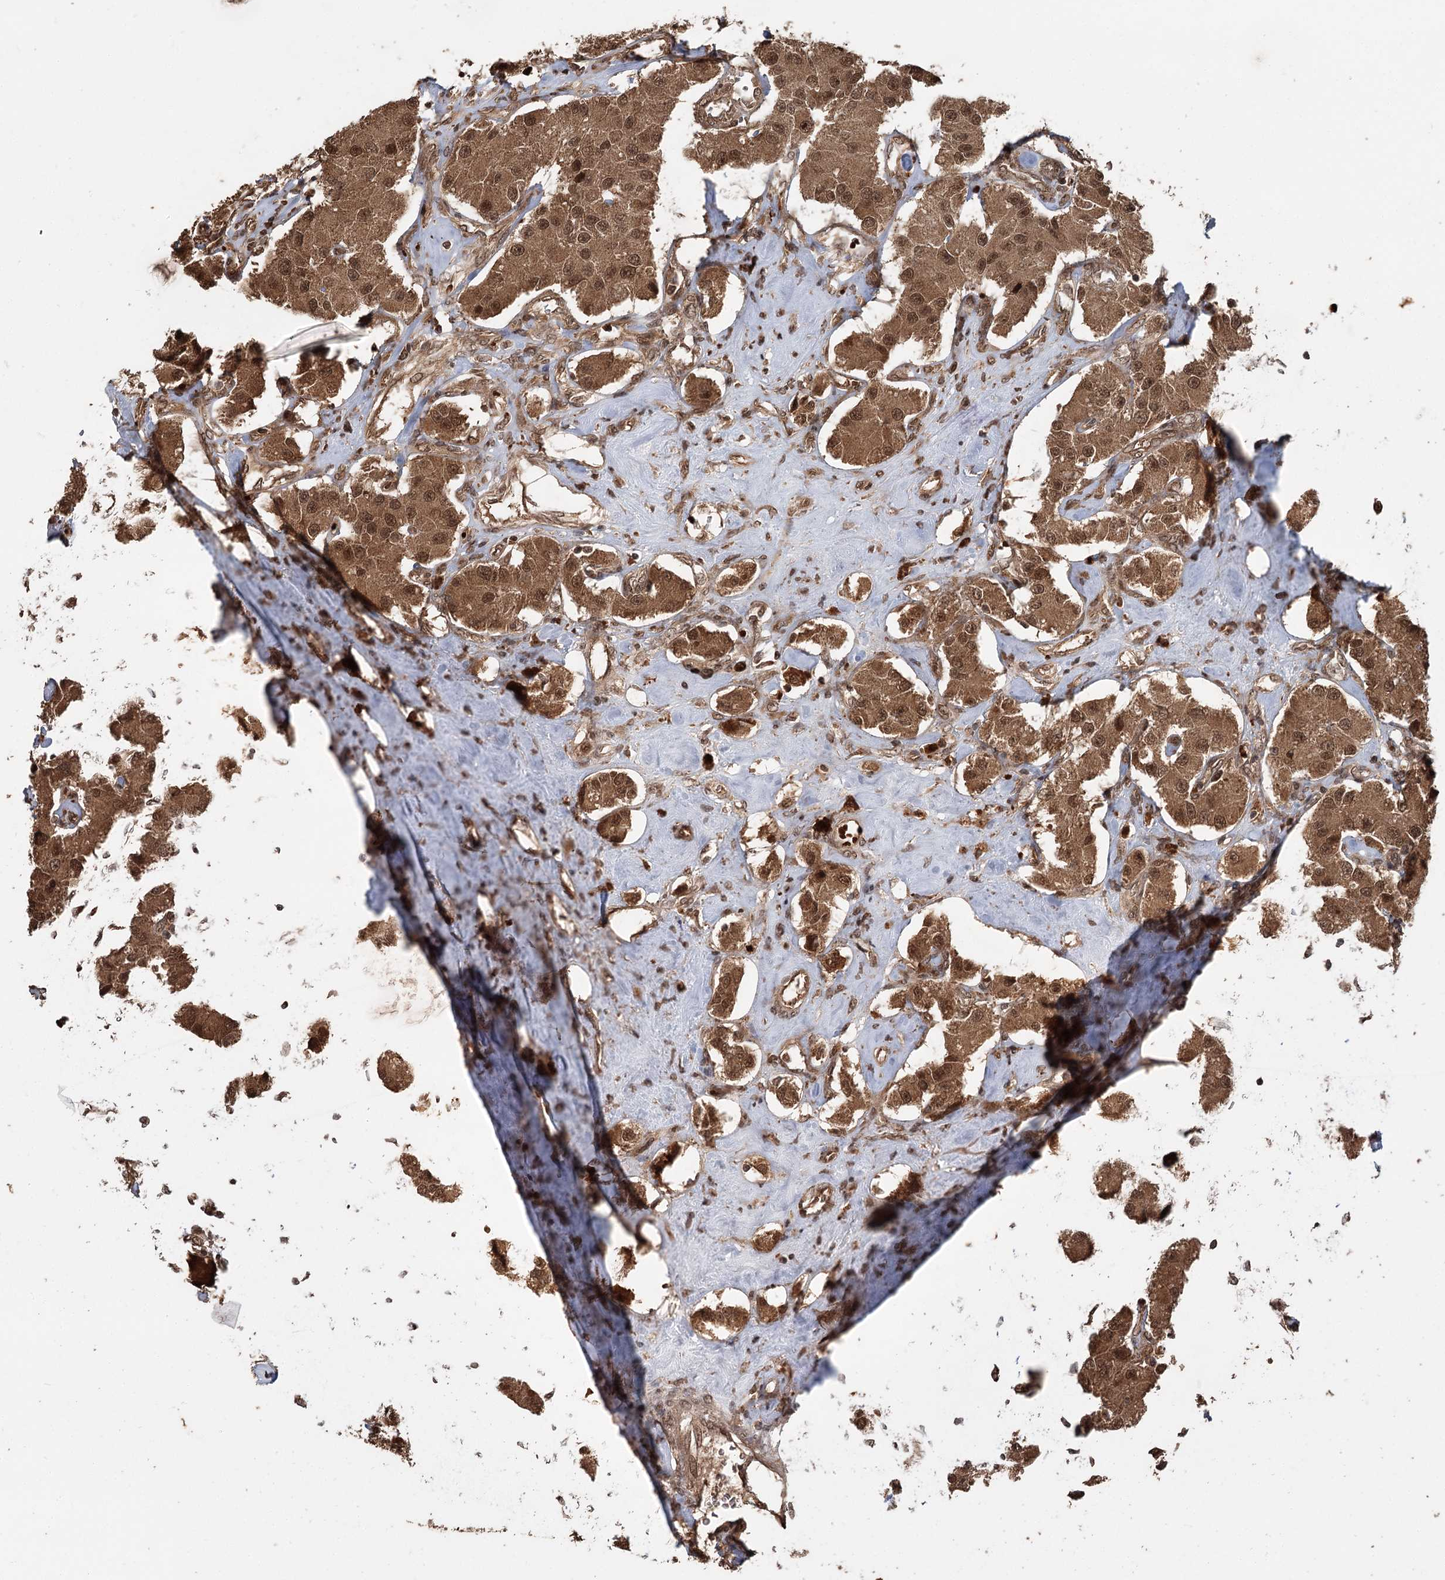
{"staining": {"intensity": "moderate", "quantity": ">75%", "location": "cytoplasmic/membranous,nuclear"}, "tissue": "carcinoid", "cell_type": "Tumor cells", "image_type": "cancer", "snomed": [{"axis": "morphology", "description": "Carcinoid, malignant, NOS"}, {"axis": "topography", "description": "Pancreas"}], "caption": "Brown immunohistochemical staining in human malignant carcinoid displays moderate cytoplasmic/membranous and nuclear staining in approximately >75% of tumor cells.", "gene": "N6AMT1", "patient": {"sex": "male", "age": 41}}